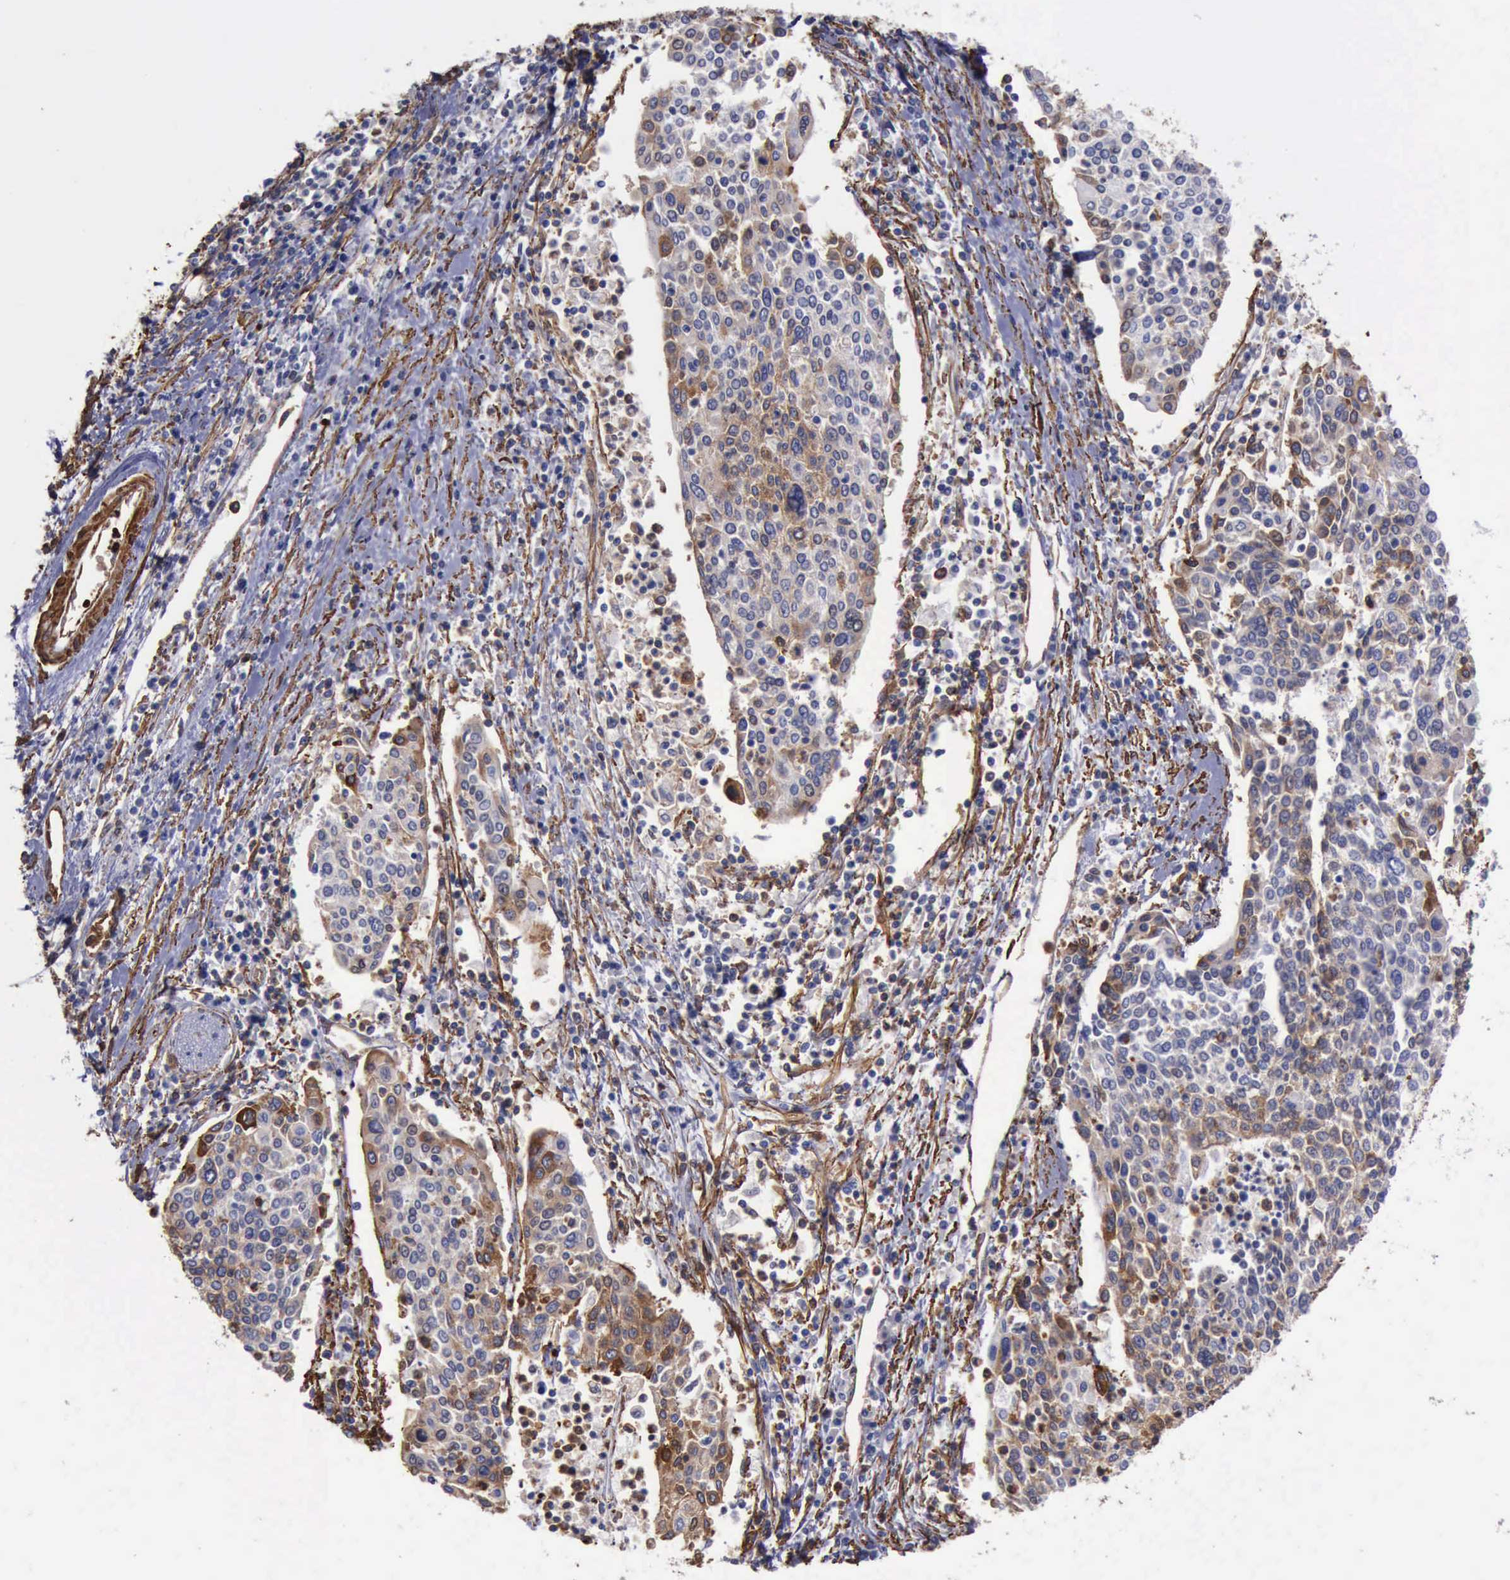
{"staining": {"intensity": "moderate", "quantity": "25%-75%", "location": "cytoplasmic/membranous"}, "tissue": "cervical cancer", "cell_type": "Tumor cells", "image_type": "cancer", "snomed": [{"axis": "morphology", "description": "Squamous cell carcinoma, NOS"}, {"axis": "topography", "description": "Cervix"}], "caption": "Immunohistochemical staining of human cervical cancer shows medium levels of moderate cytoplasmic/membranous protein expression in approximately 25%-75% of tumor cells.", "gene": "FLNA", "patient": {"sex": "female", "age": 40}}